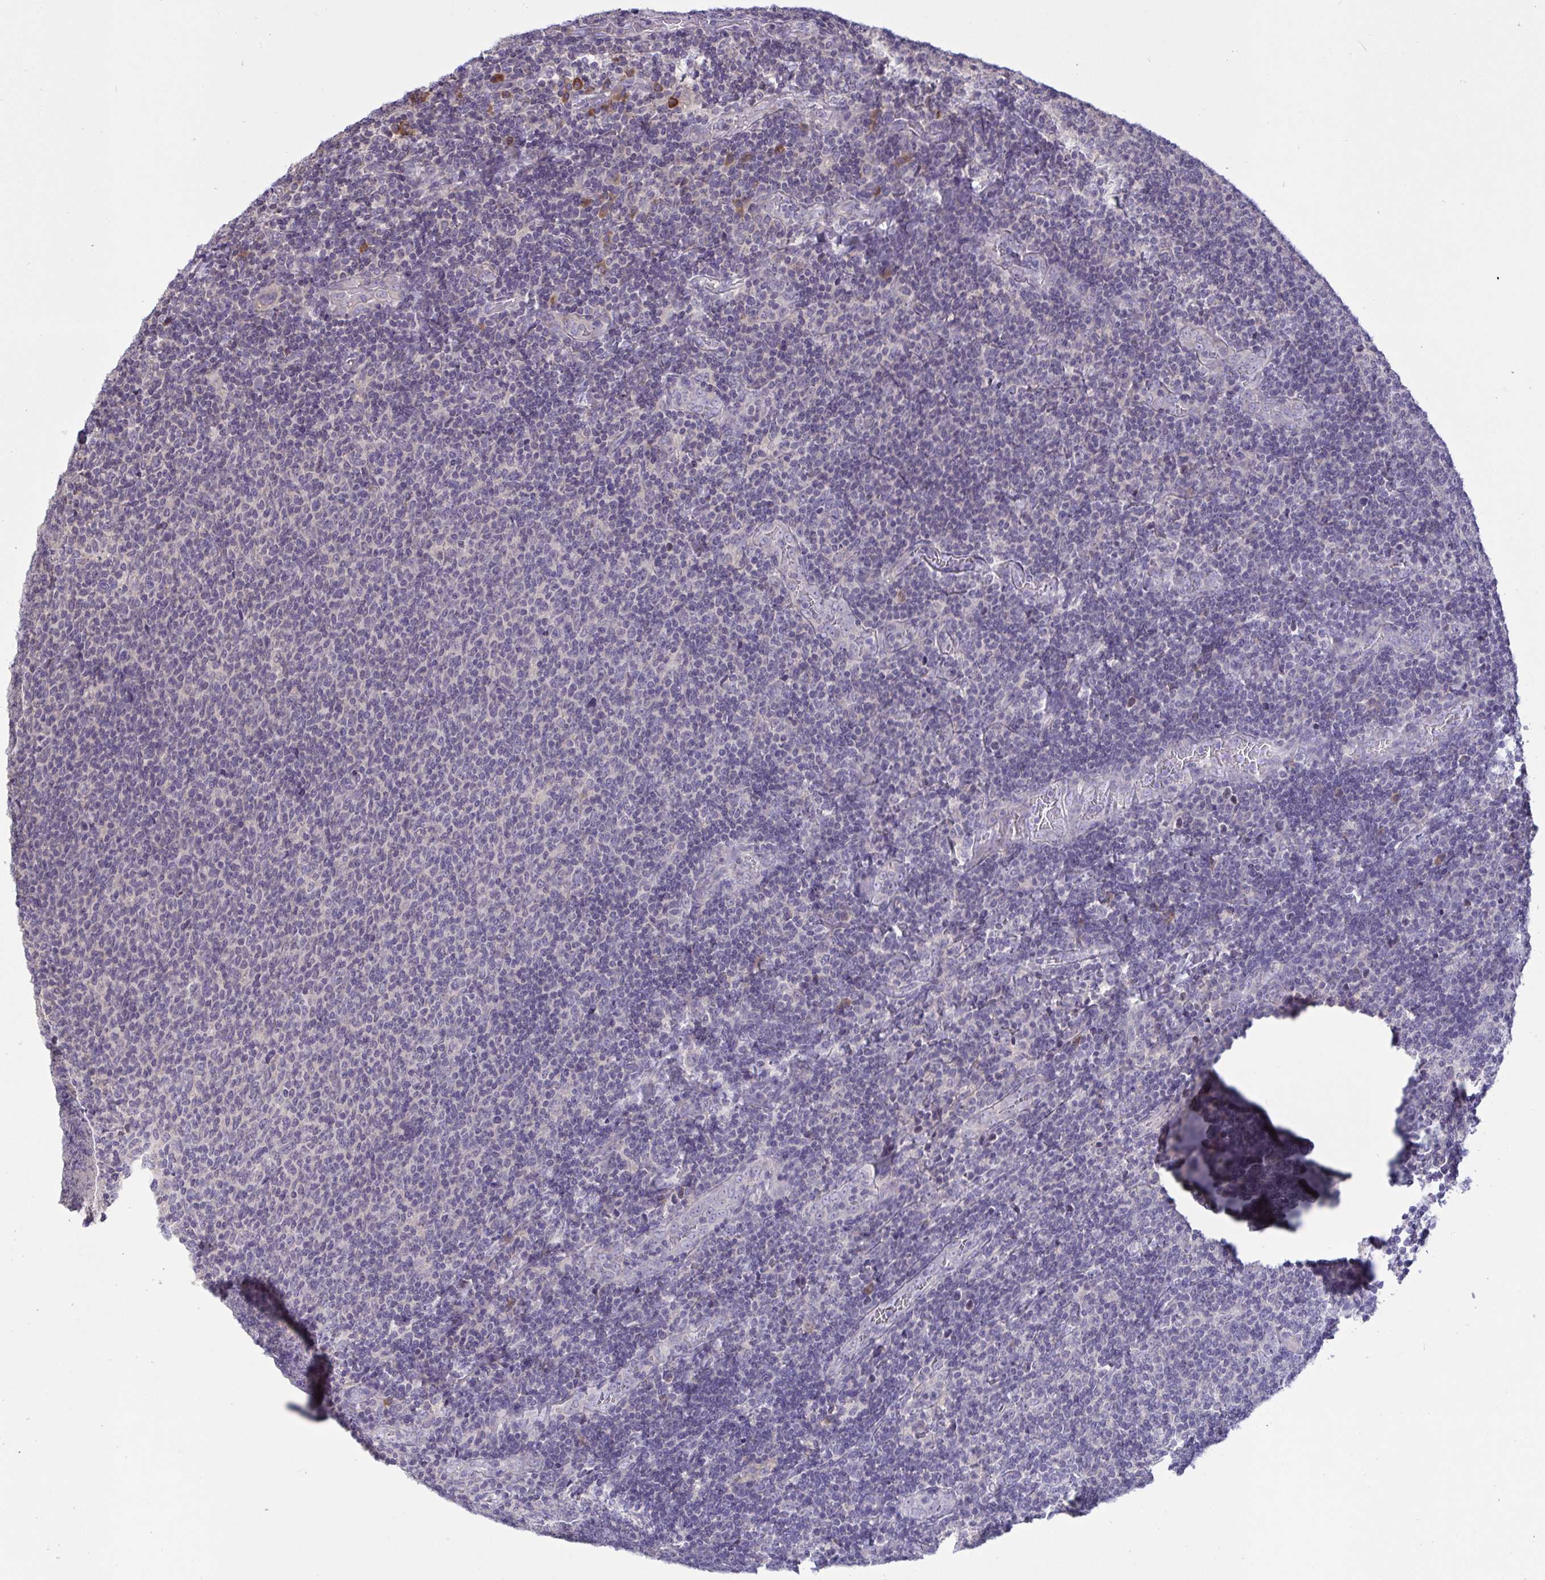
{"staining": {"intensity": "negative", "quantity": "none", "location": "none"}, "tissue": "lymphoma", "cell_type": "Tumor cells", "image_type": "cancer", "snomed": [{"axis": "morphology", "description": "Malignant lymphoma, non-Hodgkin's type, Low grade"}, {"axis": "topography", "description": "Lymph node"}], "caption": "A micrograph of human lymphoma is negative for staining in tumor cells.", "gene": "TMEM41A", "patient": {"sex": "male", "age": 52}}